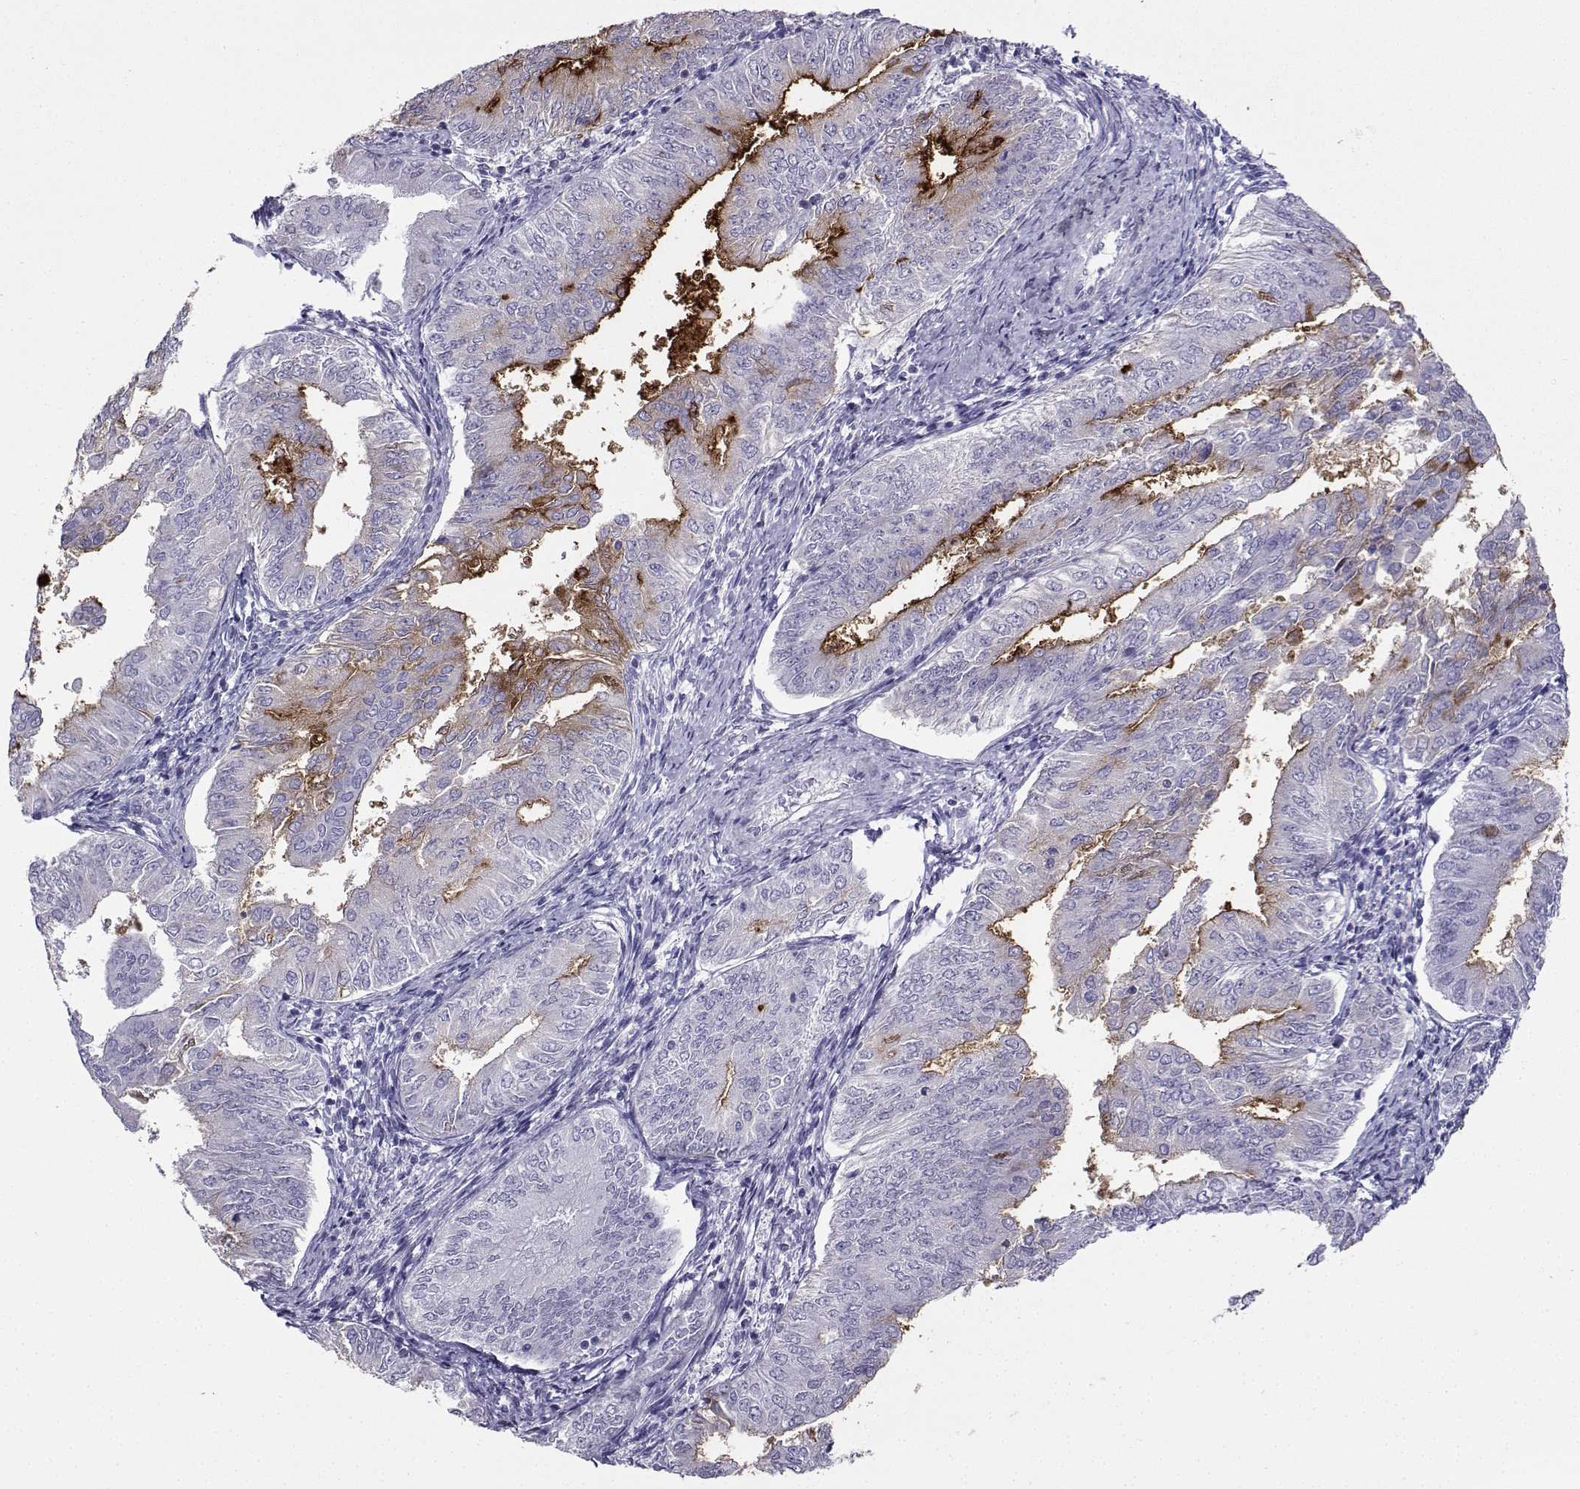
{"staining": {"intensity": "strong", "quantity": "<25%", "location": "cytoplasmic/membranous"}, "tissue": "endometrial cancer", "cell_type": "Tumor cells", "image_type": "cancer", "snomed": [{"axis": "morphology", "description": "Adenocarcinoma, NOS"}, {"axis": "topography", "description": "Endometrium"}], "caption": "Endometrial cancer (adenocarcinoma) stained with IHC reveals strong cytoplasmic/membranous expression in approximately <25% of tumor cells.", "gene": "CD109", "patient": {"sex": "female", "age": 53}}